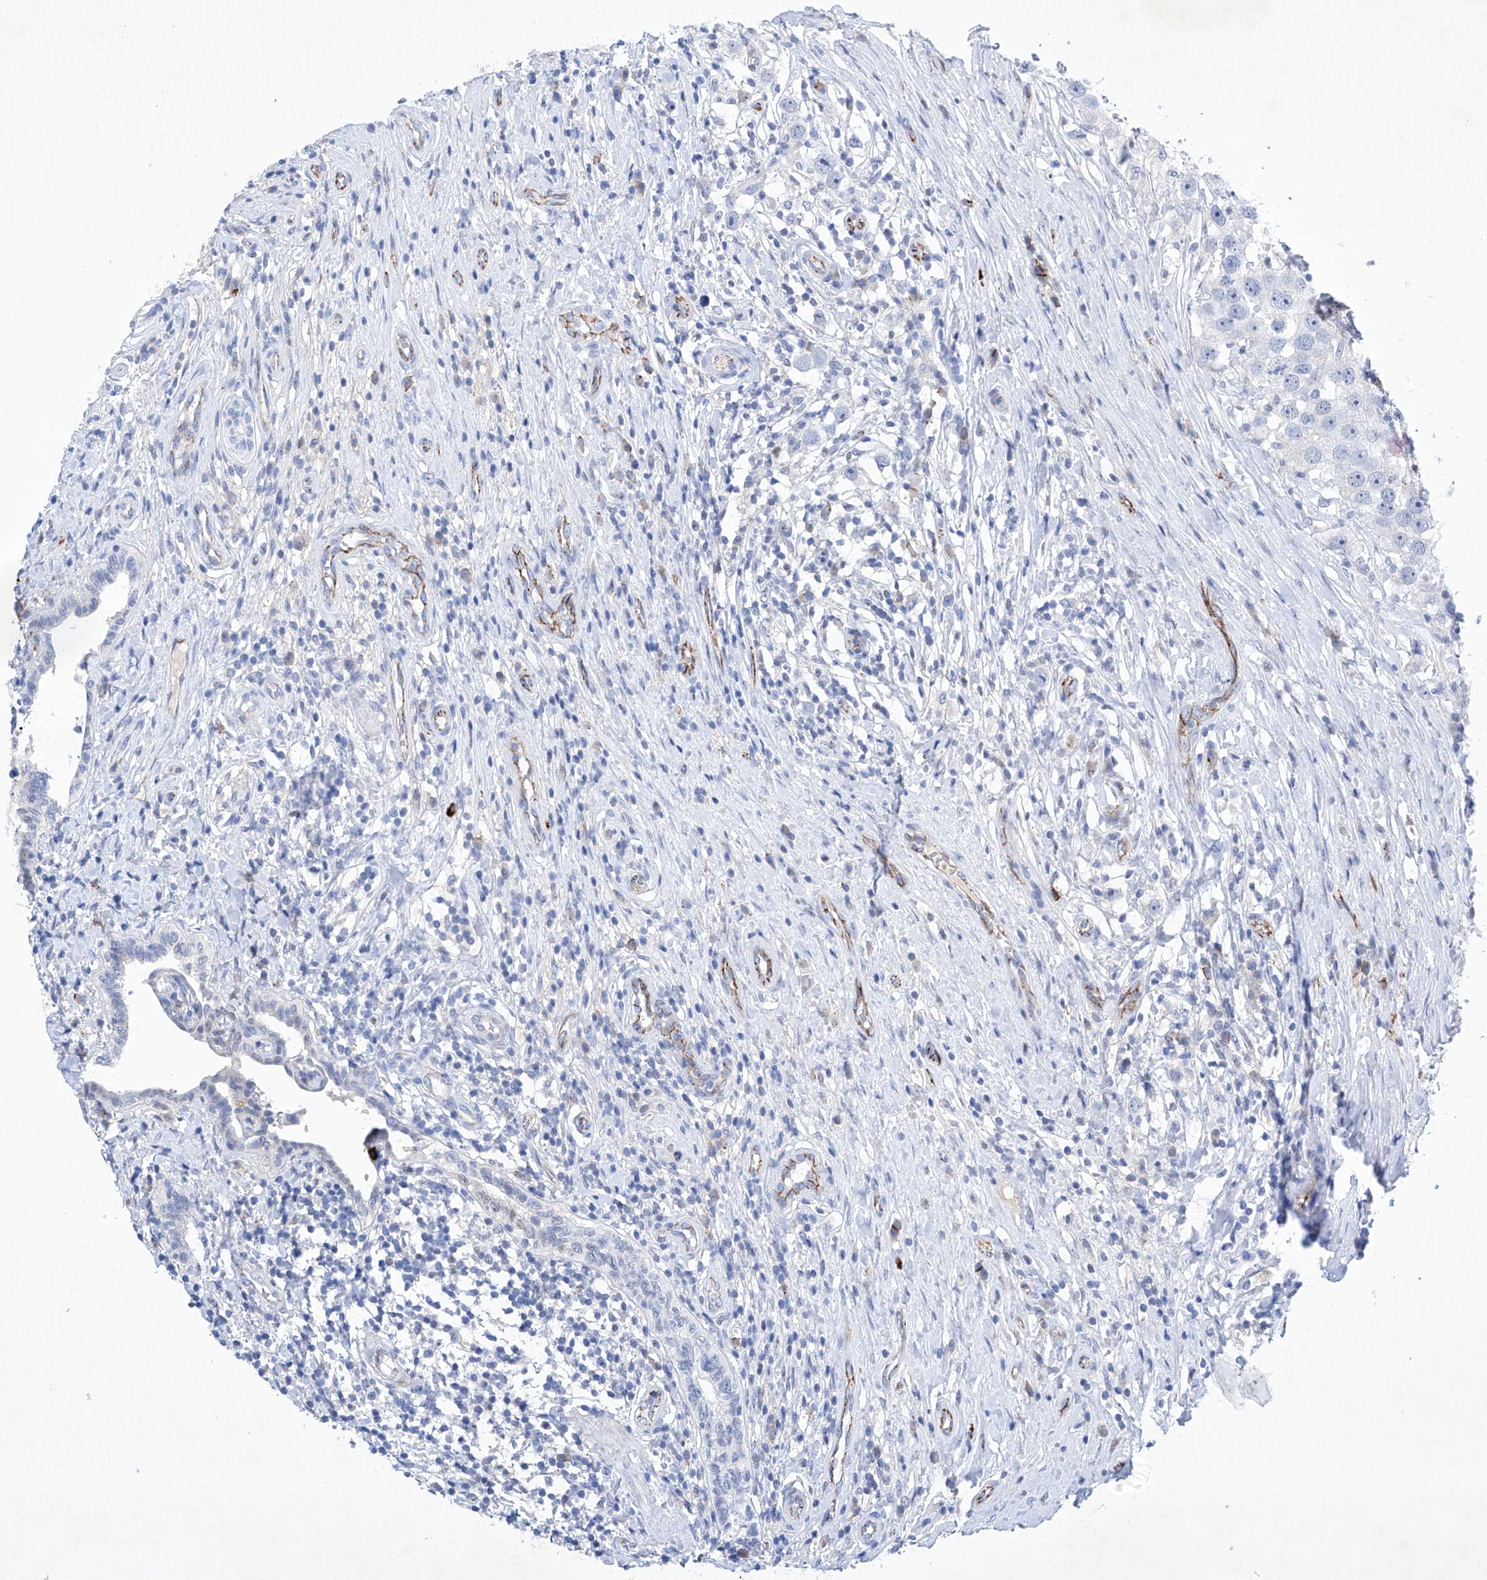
{"staining": {"intensity": "negative", "quantity": "none", "location": "none"}, "tissue": "testis cancer", "cell_type": "Tumor cells", "image_type": "cancer", "snomed": [{"axis": "morphology", "description": "Seminoma, NOS"}, {"axis": "topography", "description": "Testis"}], "caption": "Tumor cells show no significant protein positivity in testis cancer (seminoma).", "gene": "ETV7", "patient": {"sex": "male", "age": 49}}